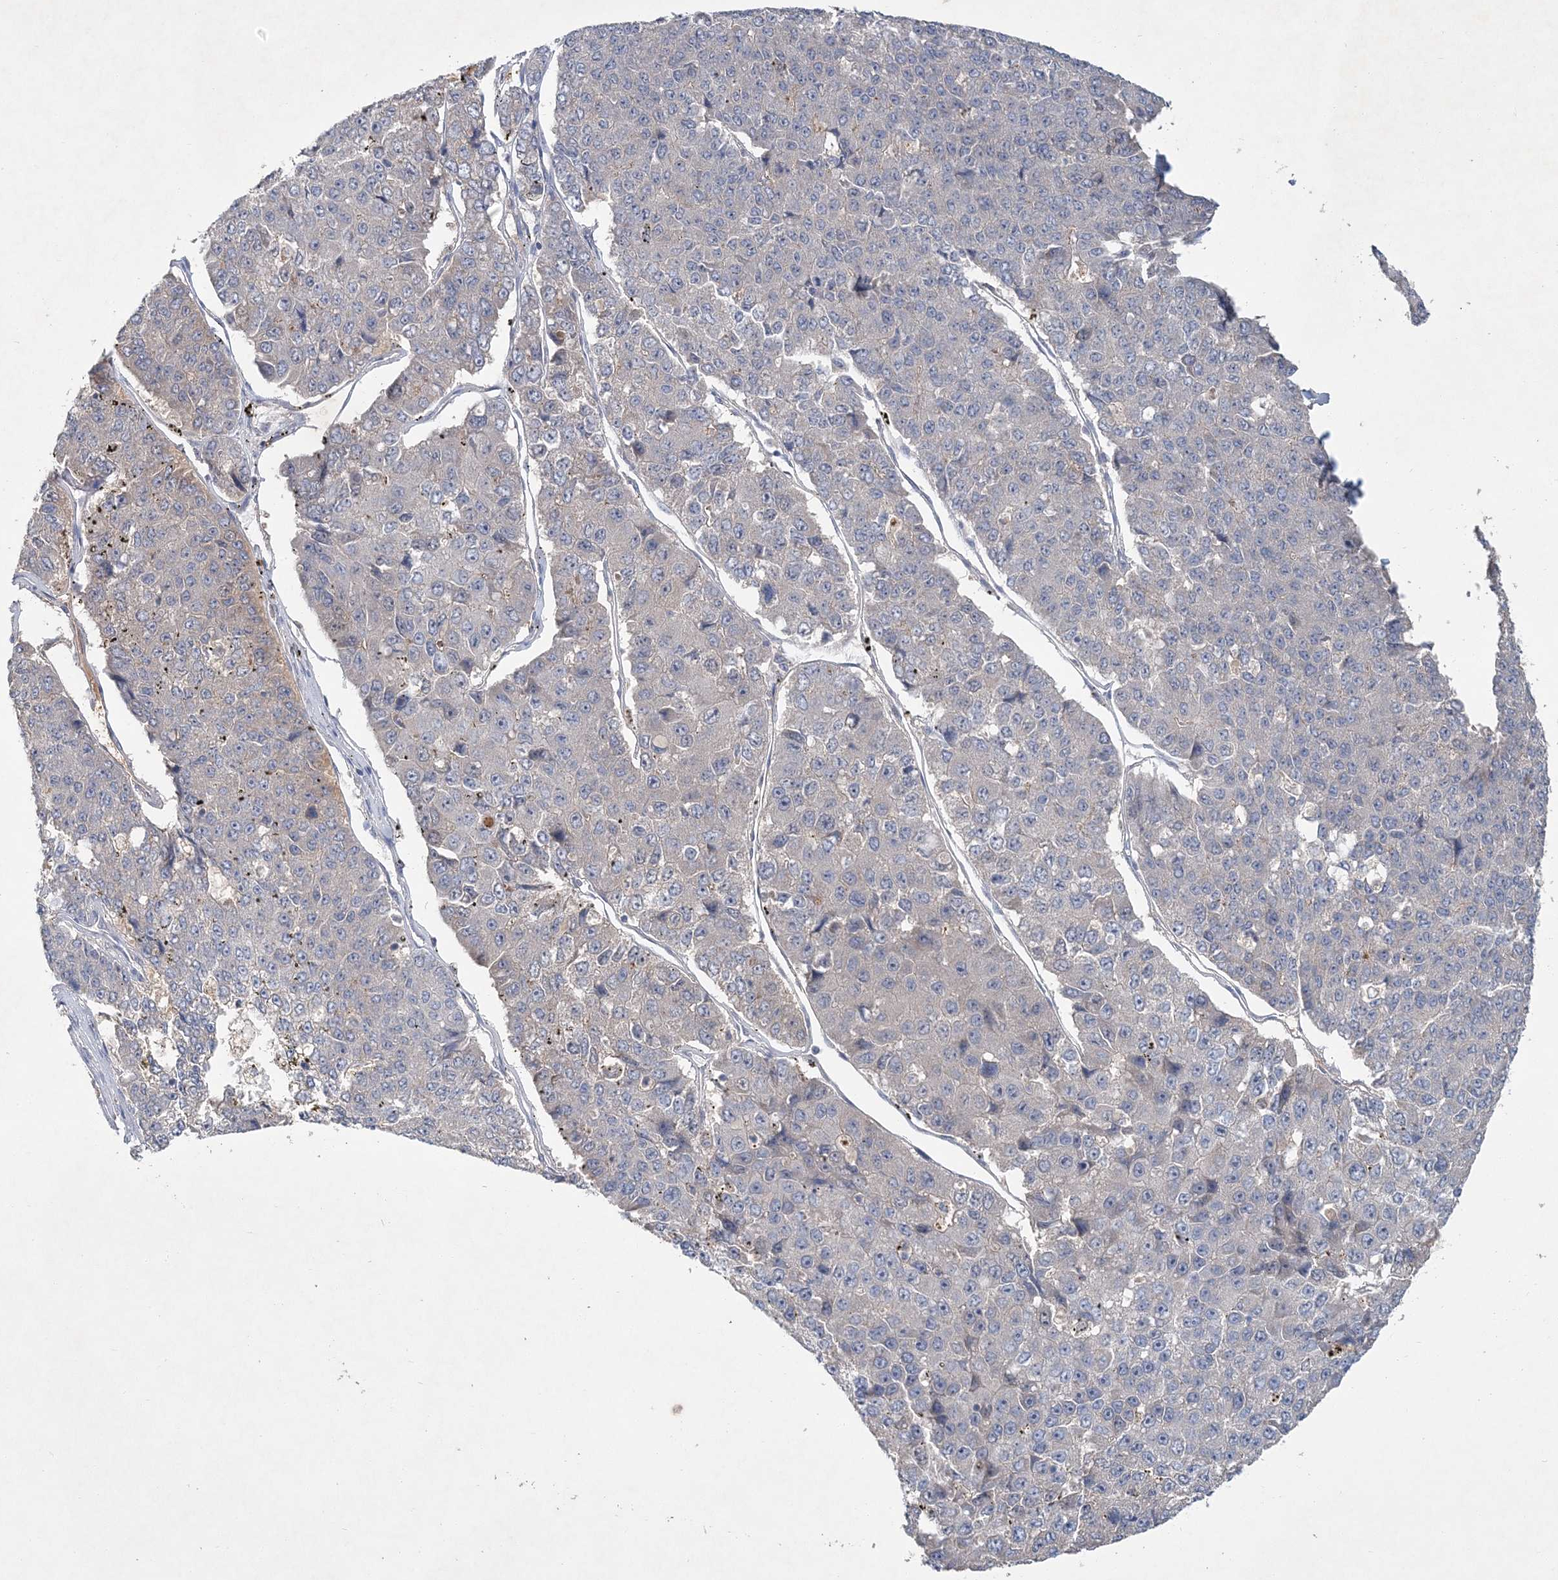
{"staining": {"intensity": "negative", "quantity": "none", "location": "none"}, "tissue": "pancreatic cancer", "cell_type": "Tumor cells", "image_type": "cancer", "snomed": [{"axis": "morphology", "description": "Adenocarcinoma, NOS"}, {"axis": "topography", "description": "Pancreas"}], "caption": "Tumor cells show no significant protein expression in adenocarcinoma (pancreatic). Nuclei are stained in blue.", "gene": "RNF25", "patient": {"sex": "male", "age": 50}}